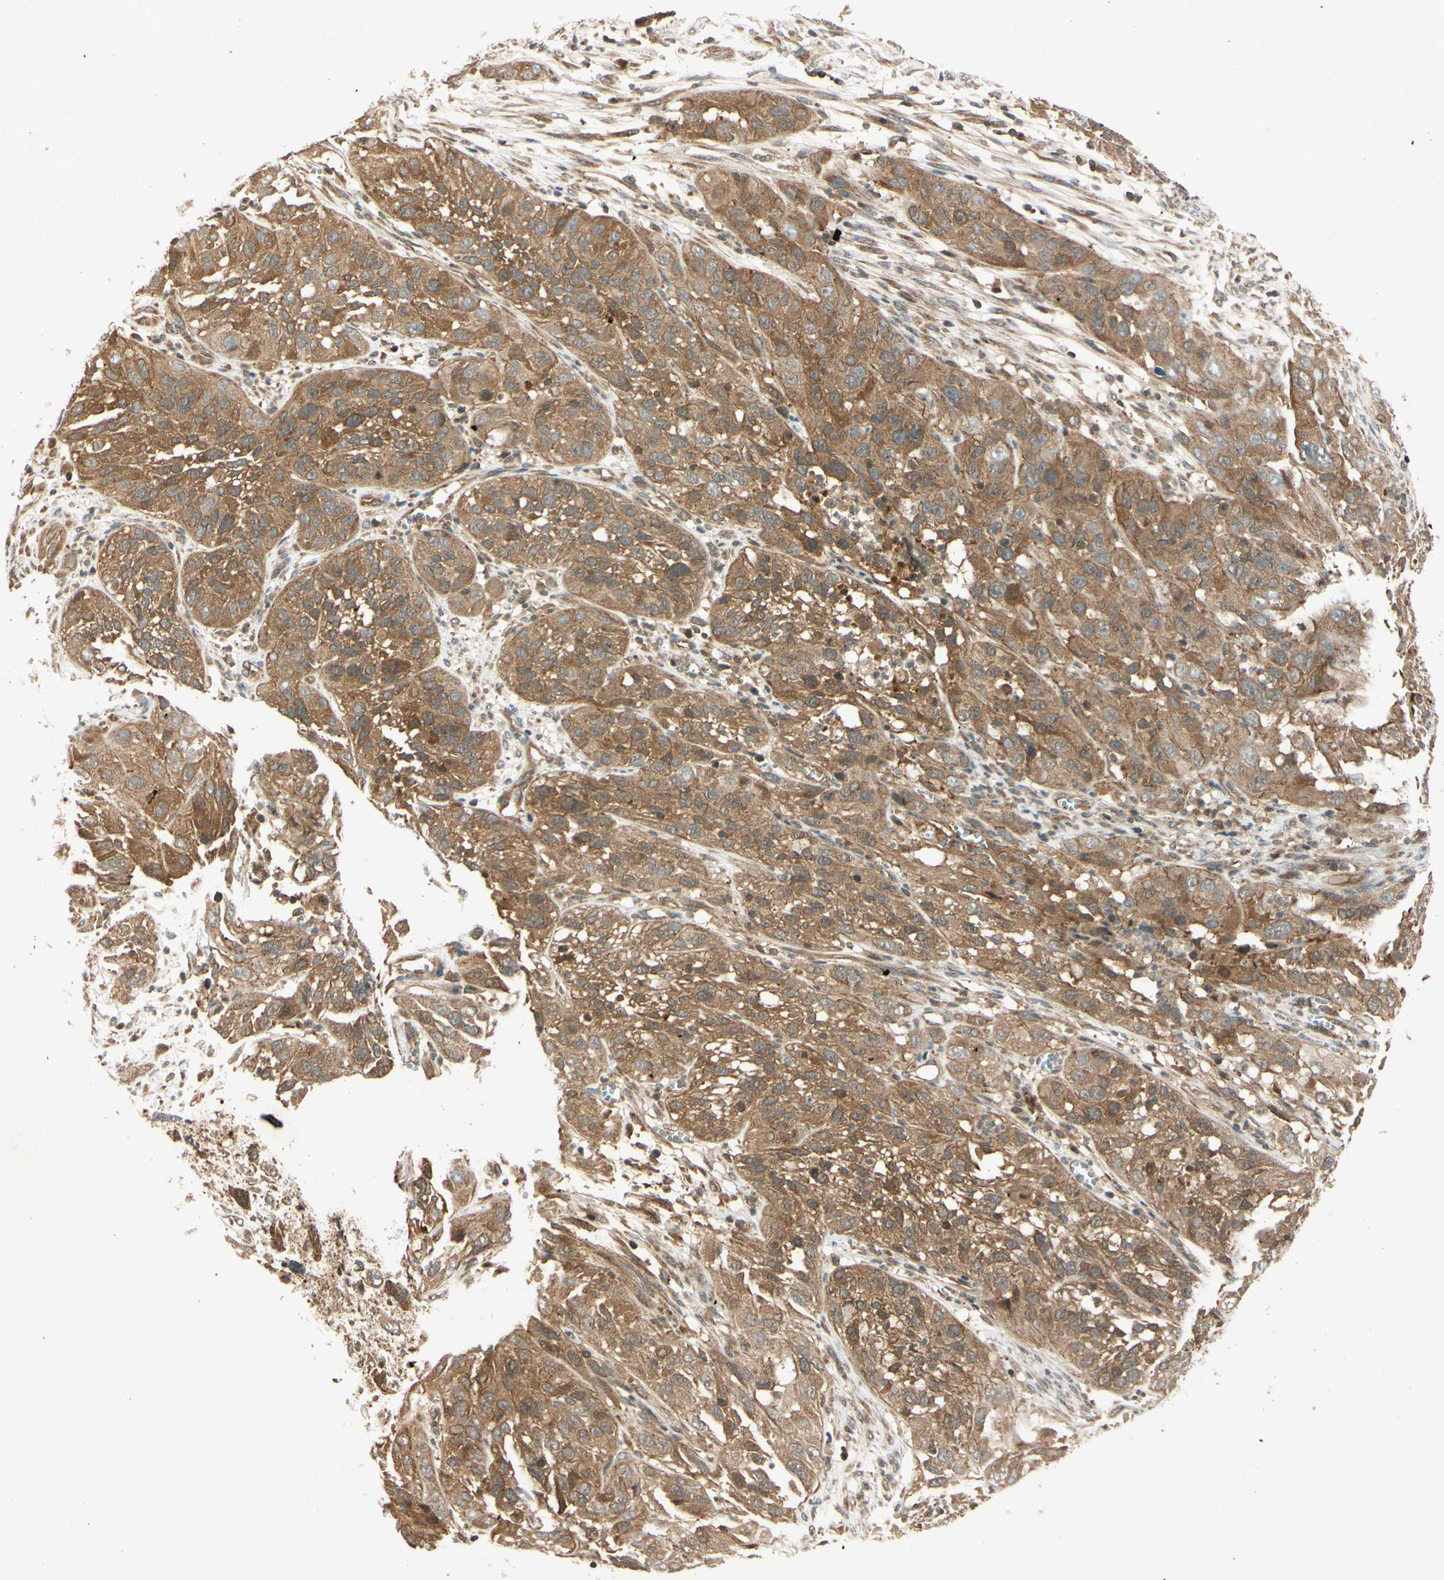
{"staining": {"intensity": "moderate", "quantity": ">75%", "location": "cytoplasmic/membranous"}, "tissue": "cervical cancer", "cell_type": "Tumor cells", "image_type": "cancer", "snomed": [{"axis": "morphology", "description": "Squamous cell carcinoma, NOS"}, {"axis": "topography", "description": "Cervix"}], "caption": "About >75% of tumor cells in human cervical cancer demonstrate moderate cytoplasmic/membranous protein expression as visualized by brown immunohistochemical staining.", "gene": "EPHA8", "patient": {"sex": "female", "age": 32}}